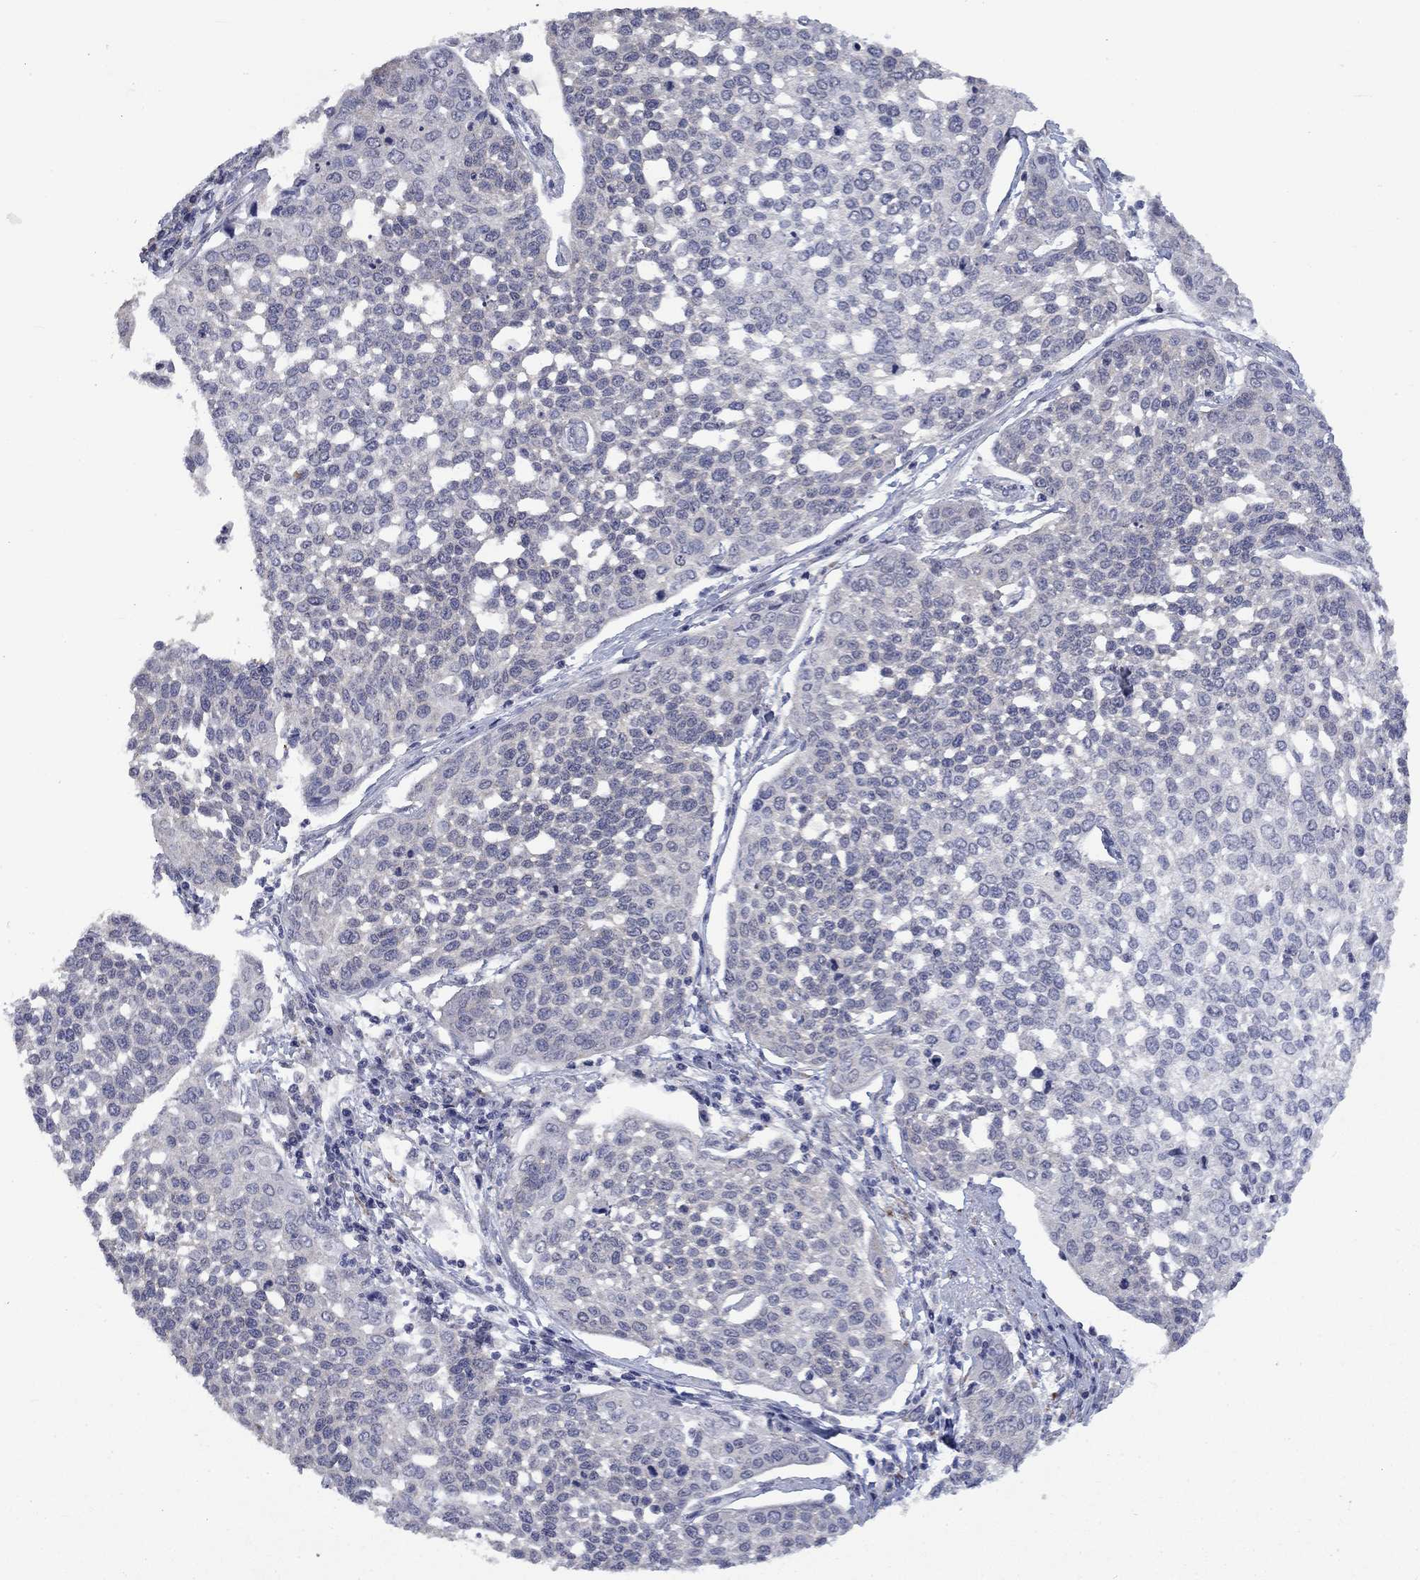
{"staining": {"intensity": "negative", "quantity": "none", "location": "none"}, "tissue": "cervical cancer", "cell_type": "Tumor cells", "image_type": "cancer", "snomed": [{"axis": "morphology", "description": "Squamous cell carcinoma, NOS"}, {"axis": "topography", "description": "Cervix"}], "caption": "Immunohistochemical staining of cervical squamous cell carcinoma shows no significant positivity in tumor cells.", "gene": "SPATA33", "patient": {"sex": "female", "age": 34}}